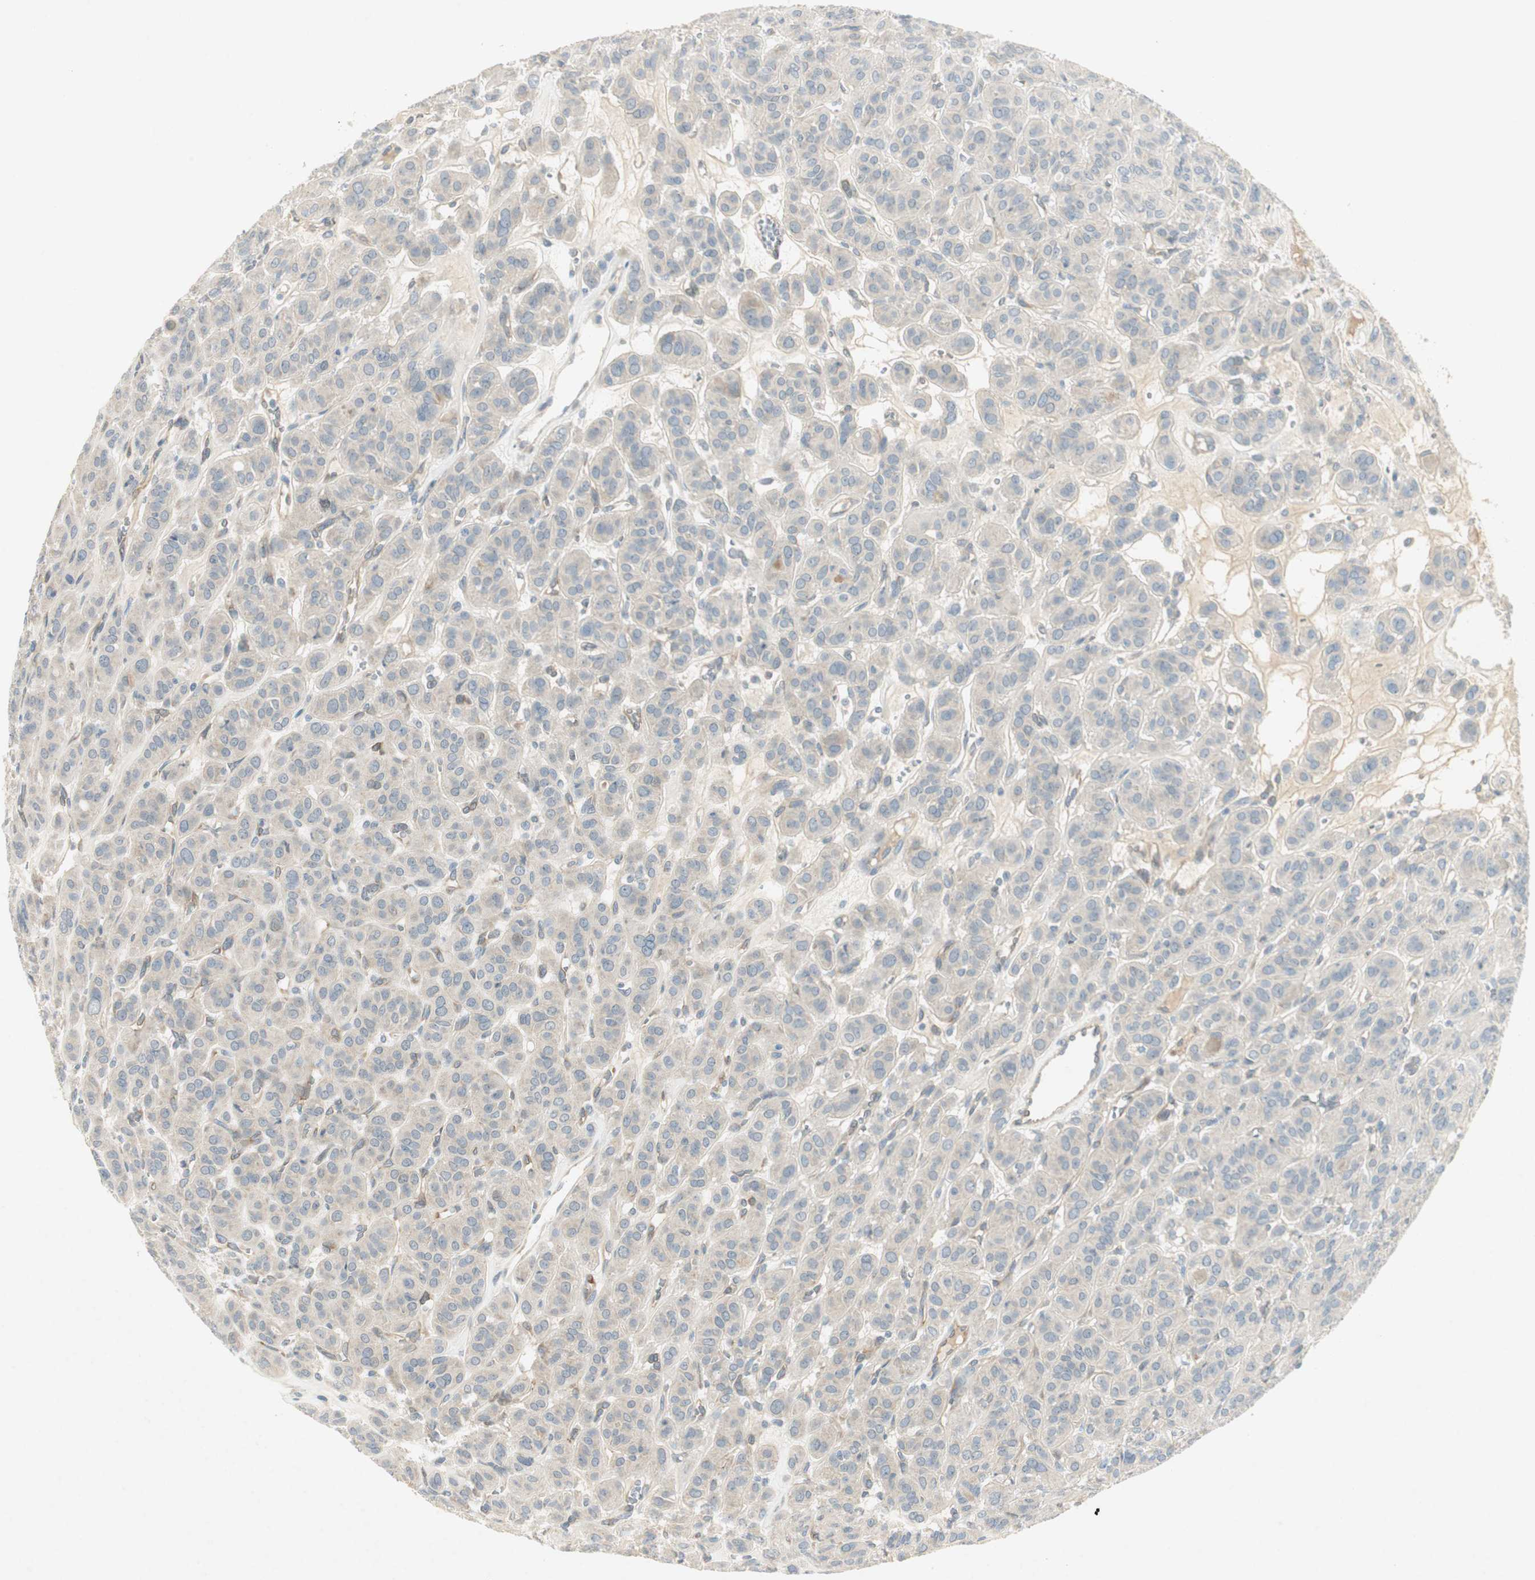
{"staining": {"intensity": "weak", "quantity": "25%-75%", "location": "cytoplasmic/membranous"}, "tissue": "thyroid cancer", "cell_type": "Tumor cells", "image_type": "cancer", "snomed": [{"axis": "morphology", "description": "Follicular adenoma carcinoma, NOS"}, {"axis": "topography", "description": "Thyroid gland"}], "caption": "Thyroid cancer (follicular adenoma carcinoma) was stained to show a protein in brown. There is low levels of weak cytoplasmic/membranous expression in about 25%-75% of tumor cells. (Brightfield microscopy of DAB IHC at high magnification).", "gene": "STON1-GTF2A1L", "patient": {"sex": "female", "age": 71}}